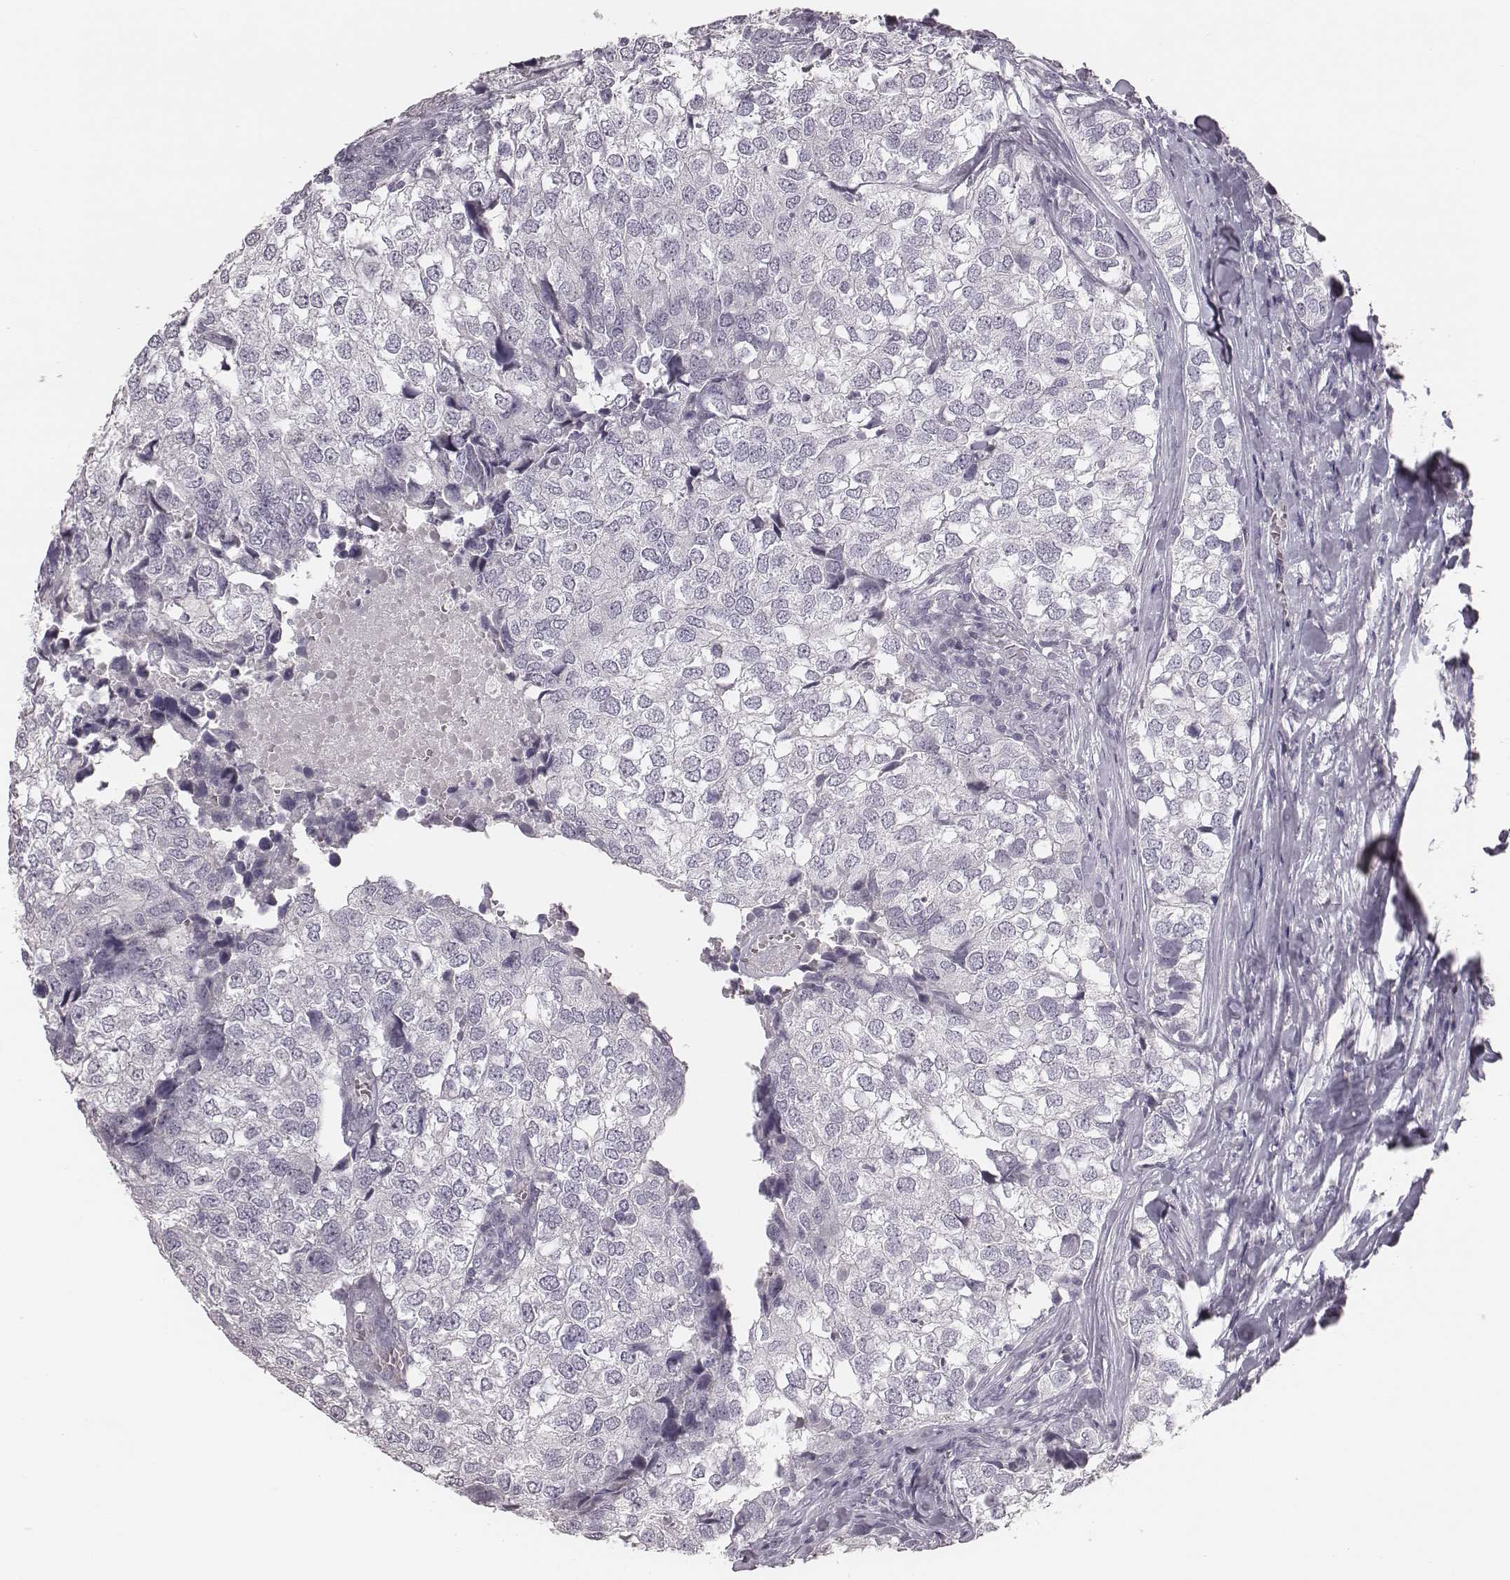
{"staining": {"intensity": "negative", "quantity": "none", "location": "none"}, "tissue": "breast cancer", "cell_type": "Tumor cells", "image_type": "cancer", "snomed": [{"axis": "morphology", "description": "Duct carcinoma"}, {"axis": "topography", "description": "Breast"}], "caption": "This is an immunohistochemistry (IHC) histopathology image of human breast infiltrating ductal carcinoma. There is no positivity in tumor cells.", "gene": "CSHL1", "patient": {"sex": "female", "age": 30}}